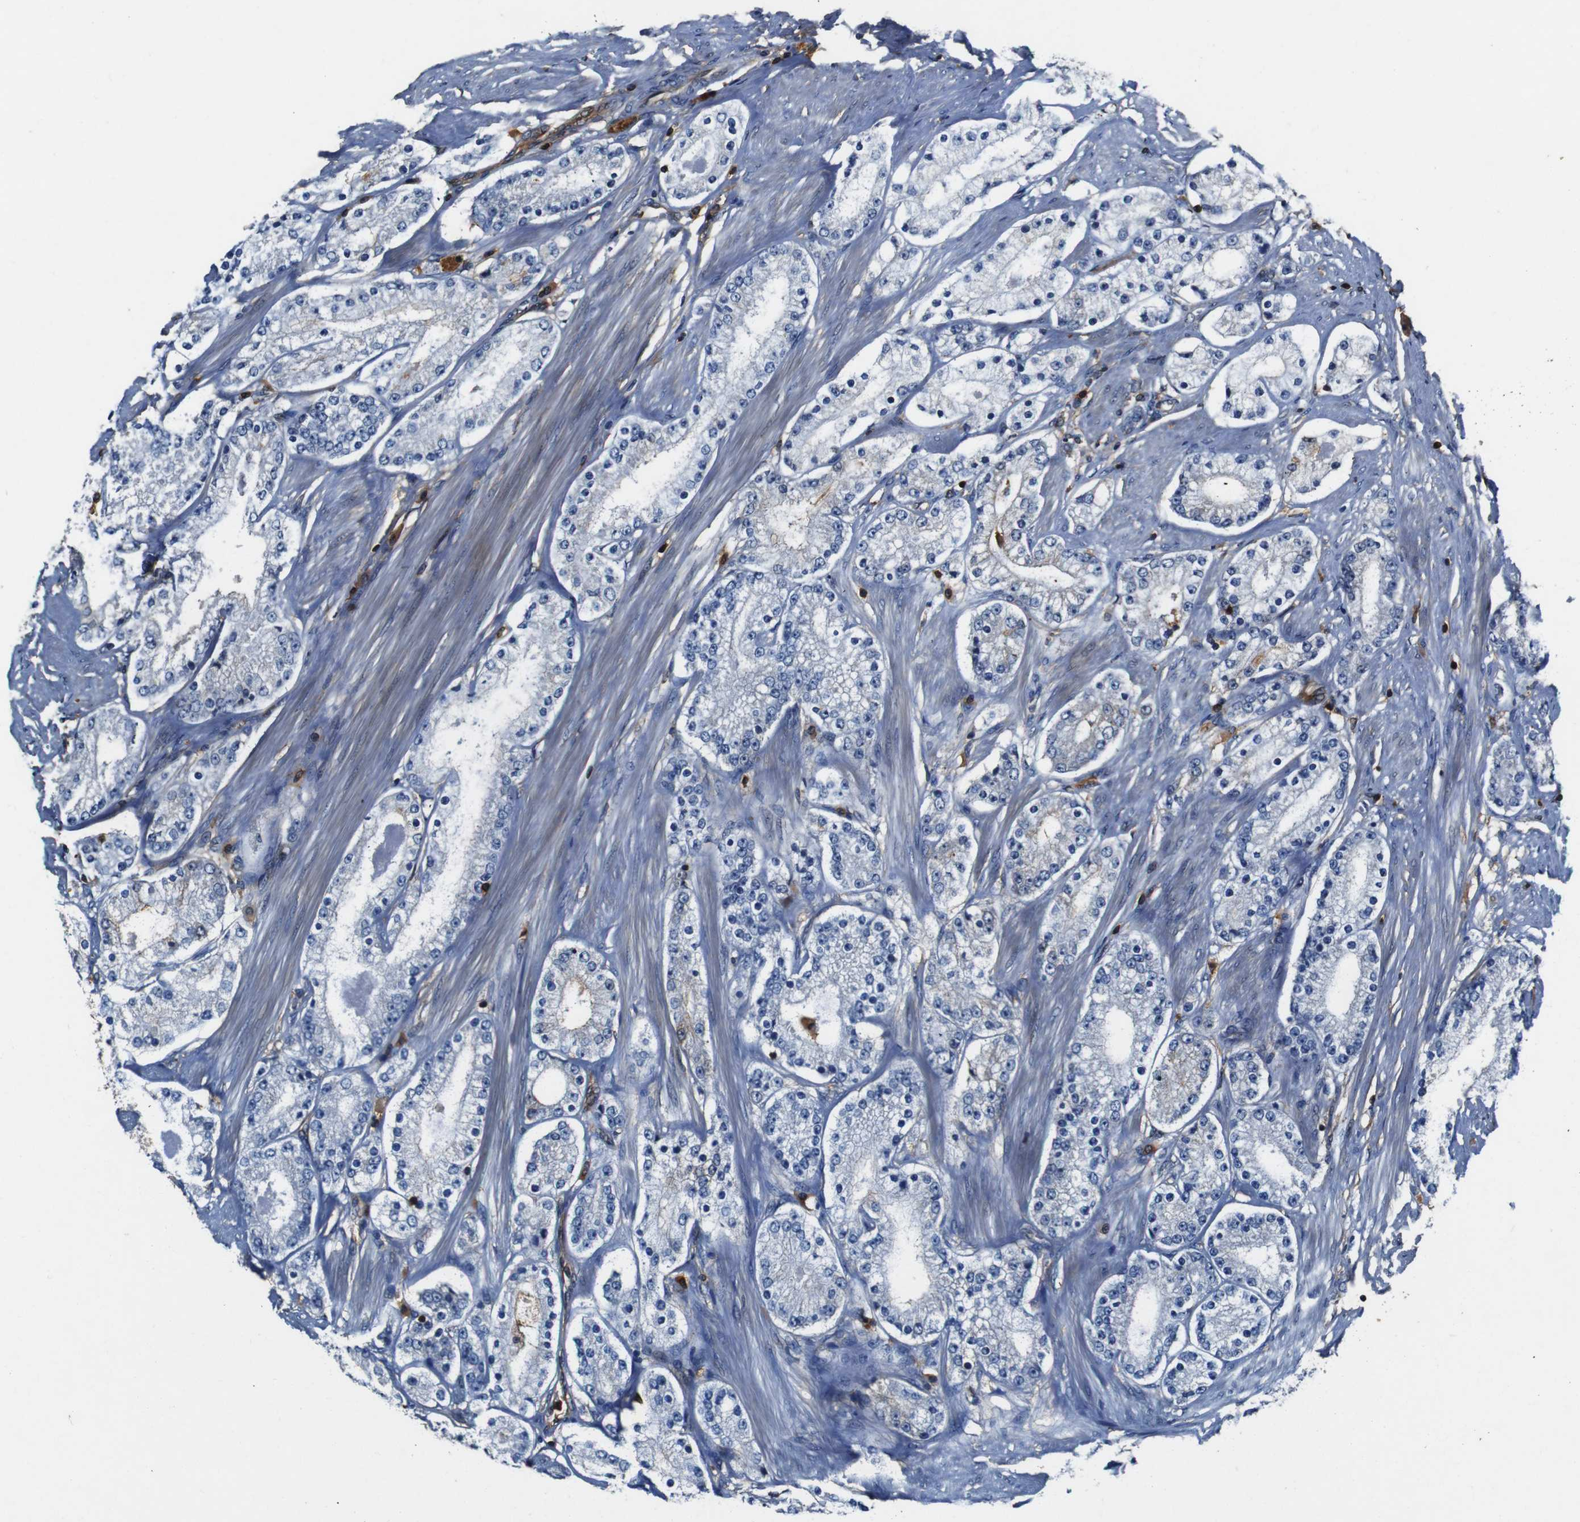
{"staining": {"intensity": "negative", "quantity": "none", "location": "none"}, "tissue": "prostate cancer", "cell_type": "Tumor cells", "image_type": "cancer", "snomed": [{"axis": "morphology", "description": "Adenocarcinoma, Low grade"}, {"axis": "topography", "description": "Prostate"}], "caption": "This is an immunohistochemistry photomicrograph of human adenocarcinoma (low-grade) (prostate). There is no positivity in tumor cells.", "gene": "ANXA1", "patient": {"sex": "male", "age": 63}}